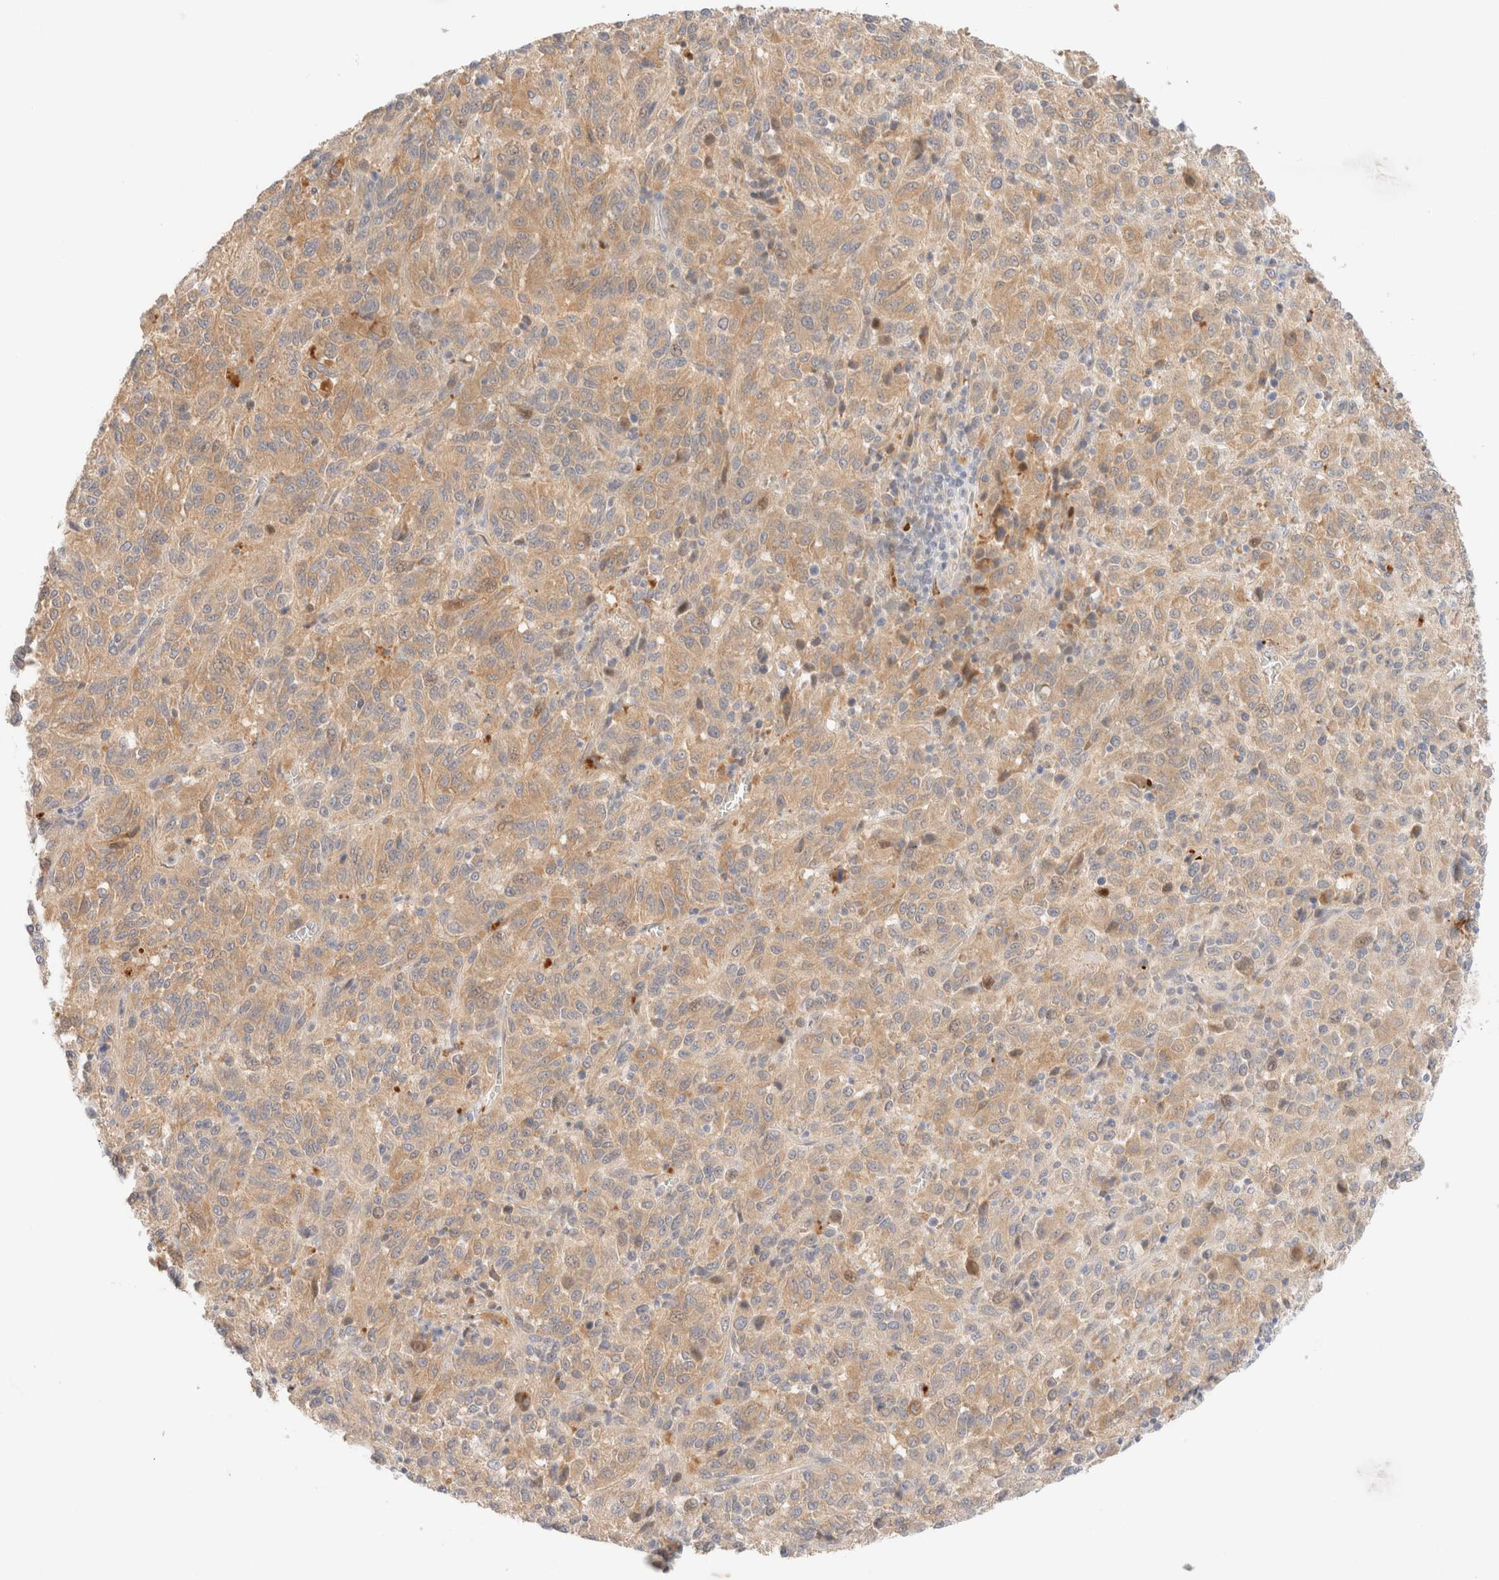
{"staining": {"intensity": "moderate", "quantity": ">75%", "location": "cytoplasmic/membranous"}, "tissue": "melanoma", "cell_type": "Tumor cells", "image_type": "cancer", "snomed": [{"axis": "morphology", "description": "Malignant melanoma, Metastatic site"}, {"axis": "topography", "description": "Lung"}], "caption": "Melanoma tissue exhibits moderate cytoplasmic/membranous staining in approximately >75% of tumor cells", "gene": "SGSM2", "patient": {"sex": "male", "age": 64}}